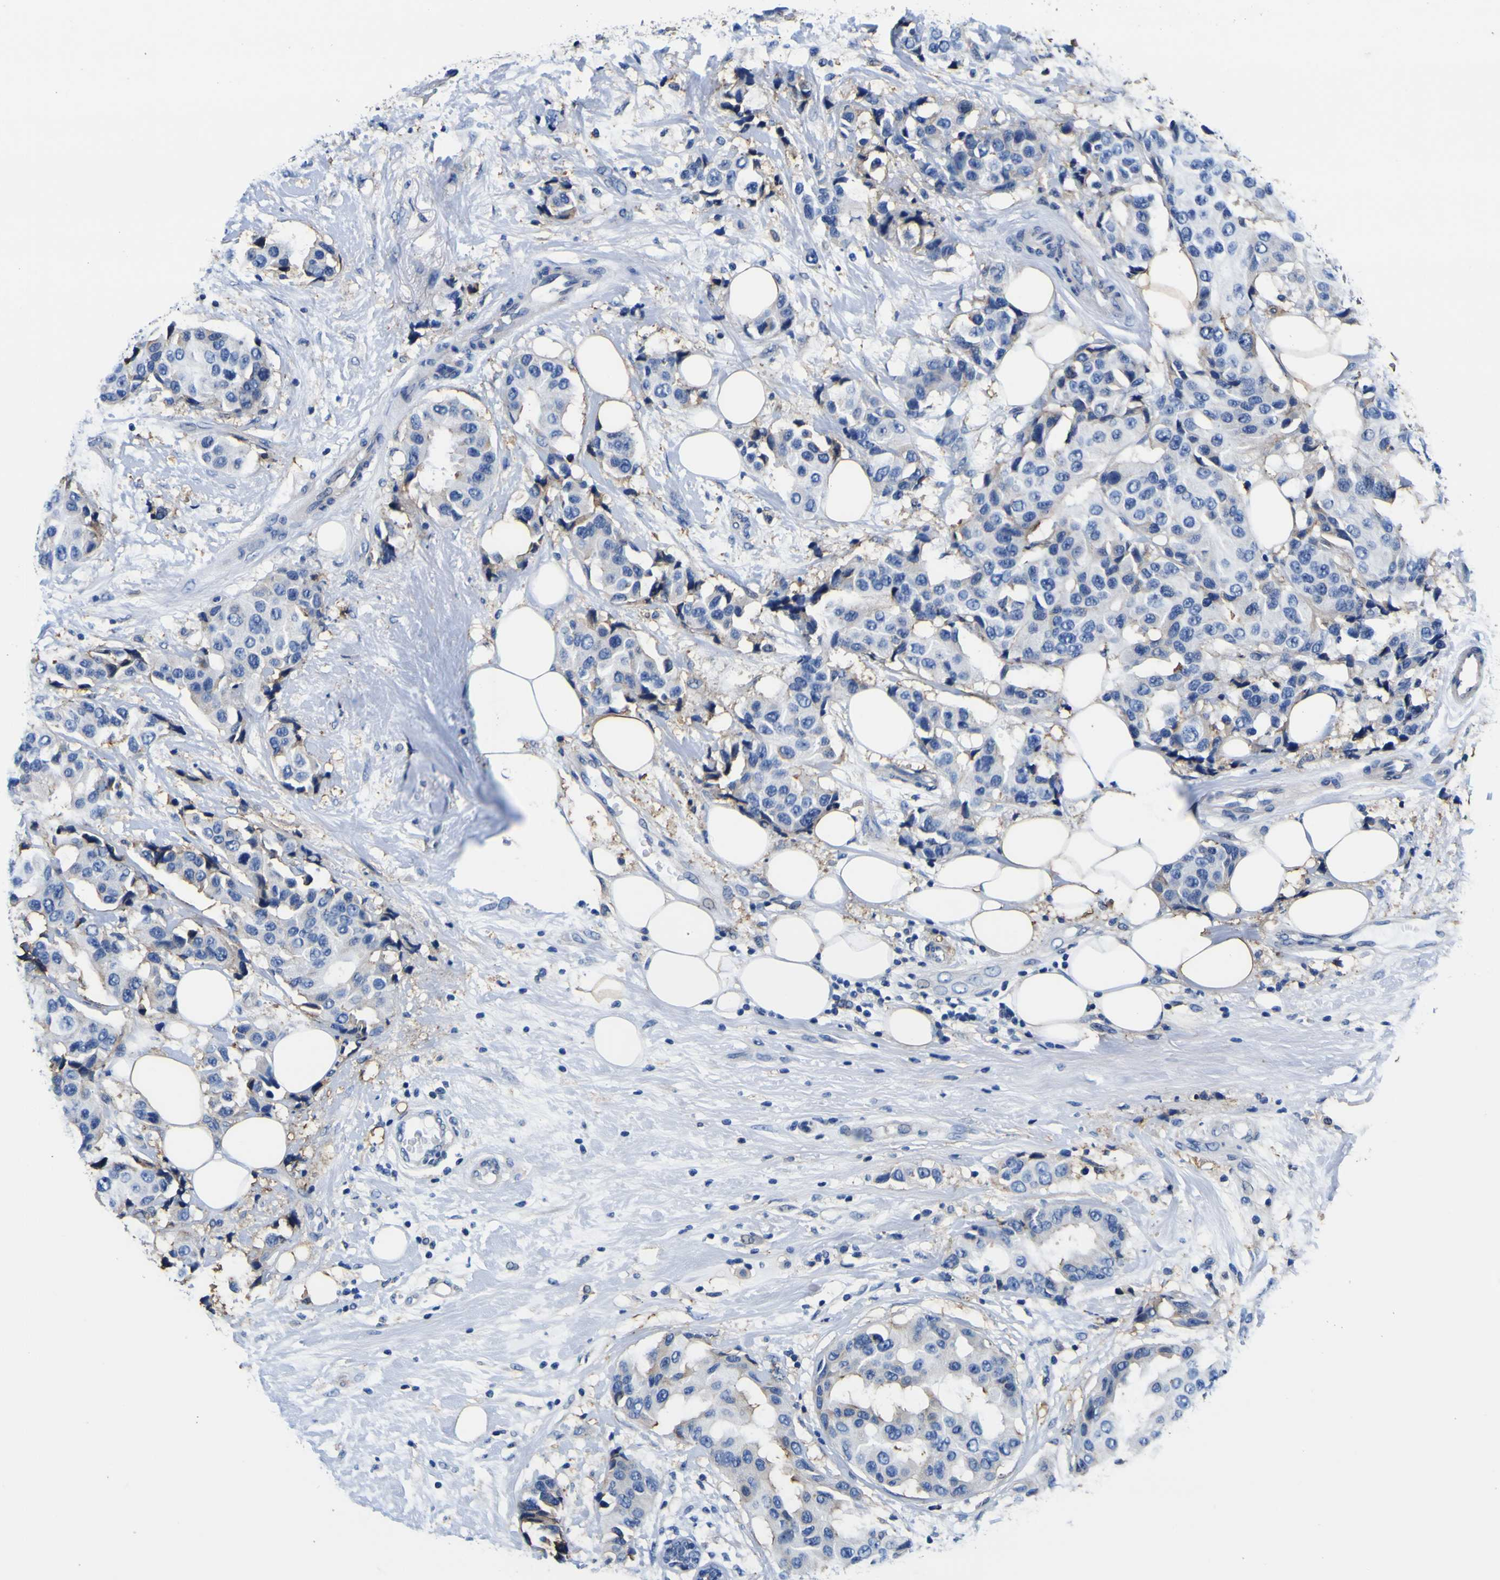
{"staining": {"intensity": "negative", "quantity": "none", "location": "none"}, "tissue": "breast cancer", "cell_type": "Tumor cells", "image_type": "cancer", "snomed": [{"axis": "morphology", "description": "Normal tissue, NOS"}, {"axis": "morphology", "description": "Duct carcinoma"}, {"axis": "topography", "description": "Breast"}], "caption": "IHC micrograph of human infiltrating ductal carcinoma (breast) stained for a protein (brown), which demonstrates no positivity in tumor cells.", "gene": "PXDN", "patient": {"sex": "female", "age": 39}}